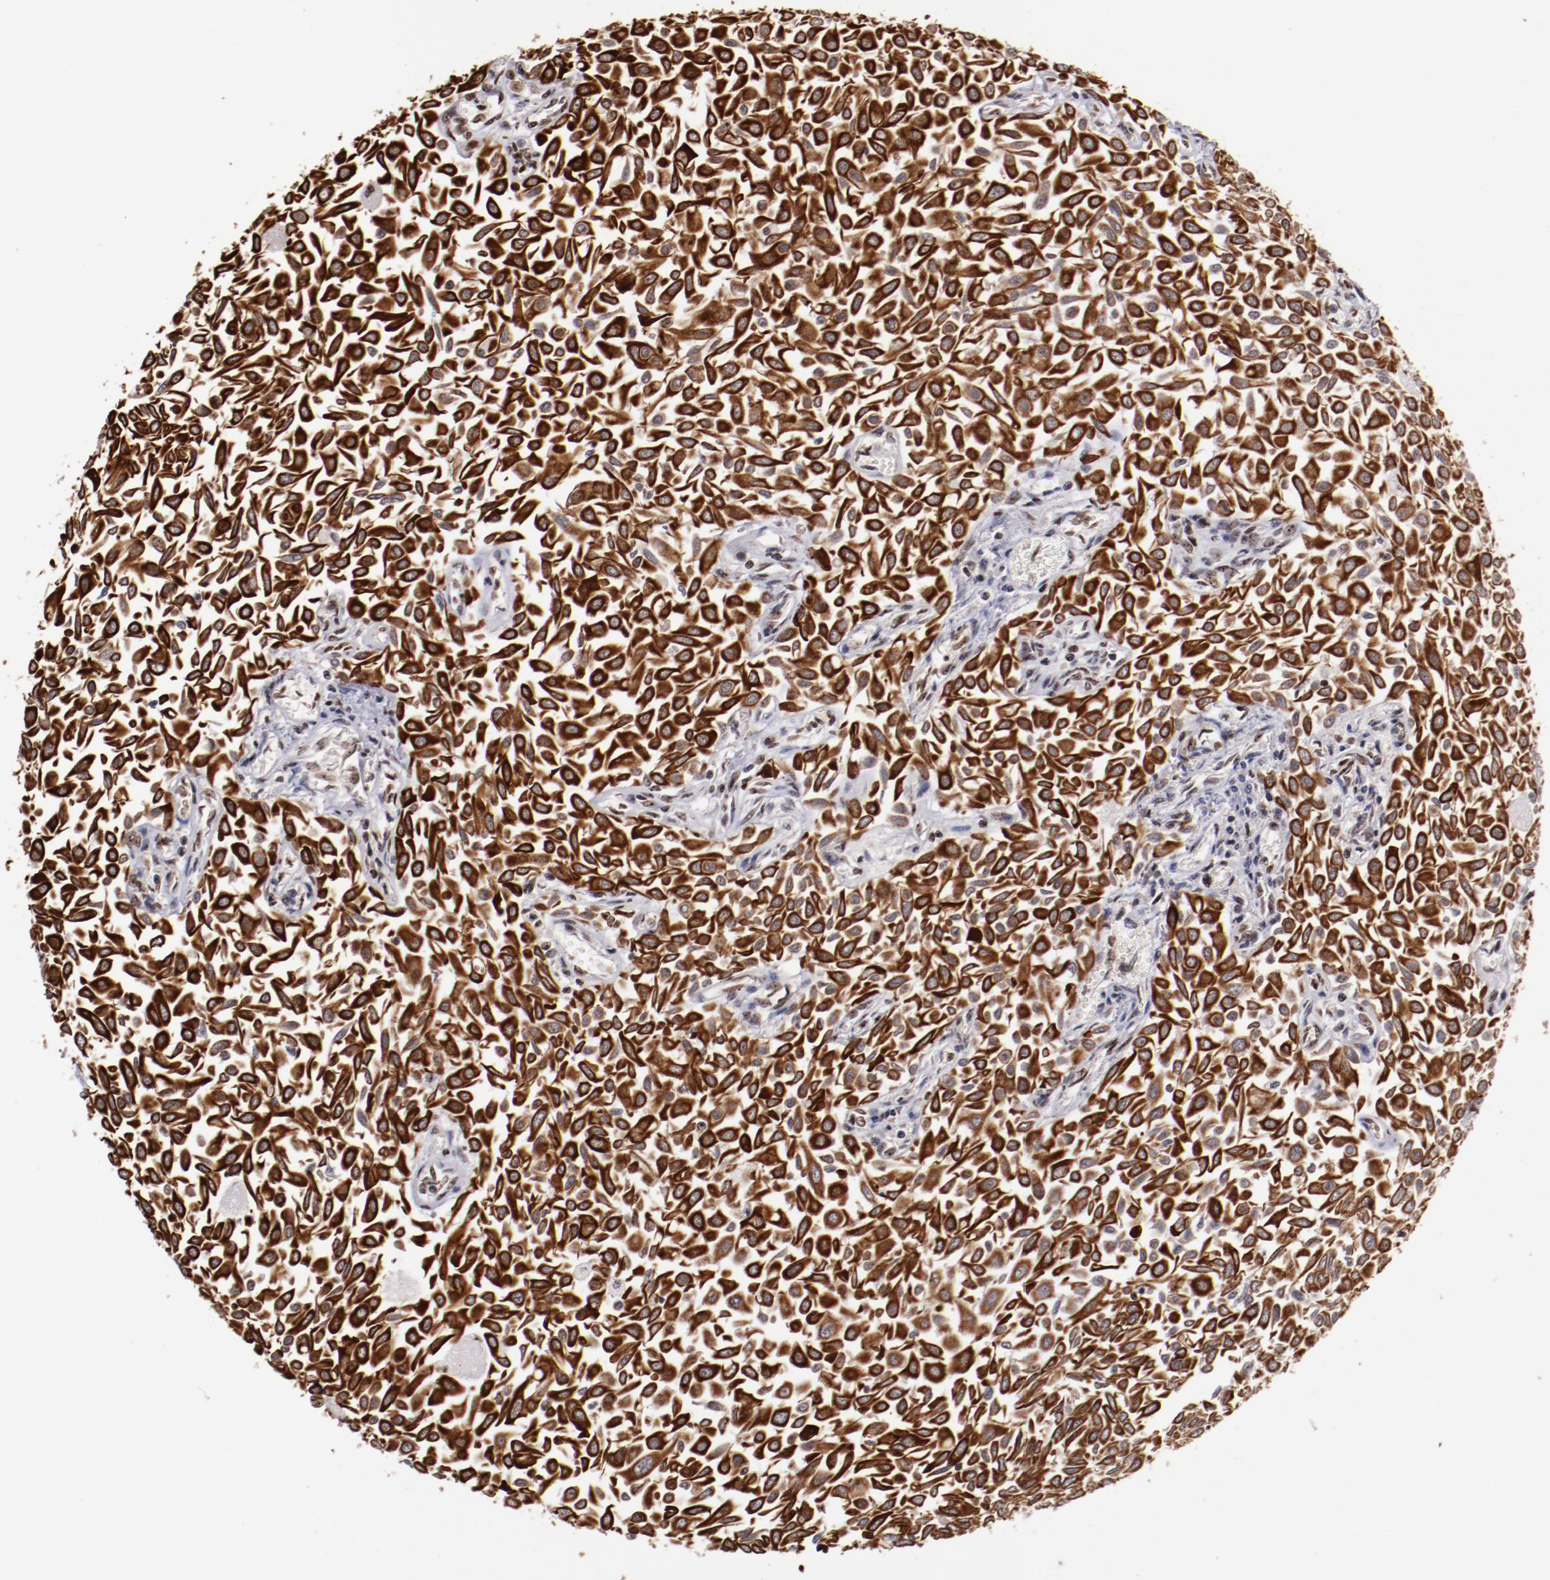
{"staining": {"intensity": "strong", "quantity": ">75%", "location": "cytoplasmic/membranous"}, "tissue": "urothelial cancer", "cell_type": "Tumor cells", "image_type": "cancer", "snomed": [{"axis": "morphology", "description": "Urothelial carcinoma, Low grade"}, {"axis": "topography", "description": "Urinary bladder"}], "caption": "Urothelial cancer tissue demonstrates strong cytoplasmic/membranous staining in approximately >75% of tumor cells, visualized by immunohistochemistry. (DAB IHC with brightfield microscopy, high magnification).", "gene": "DDX24", "patient": {"sex": "male", "age": 64}}